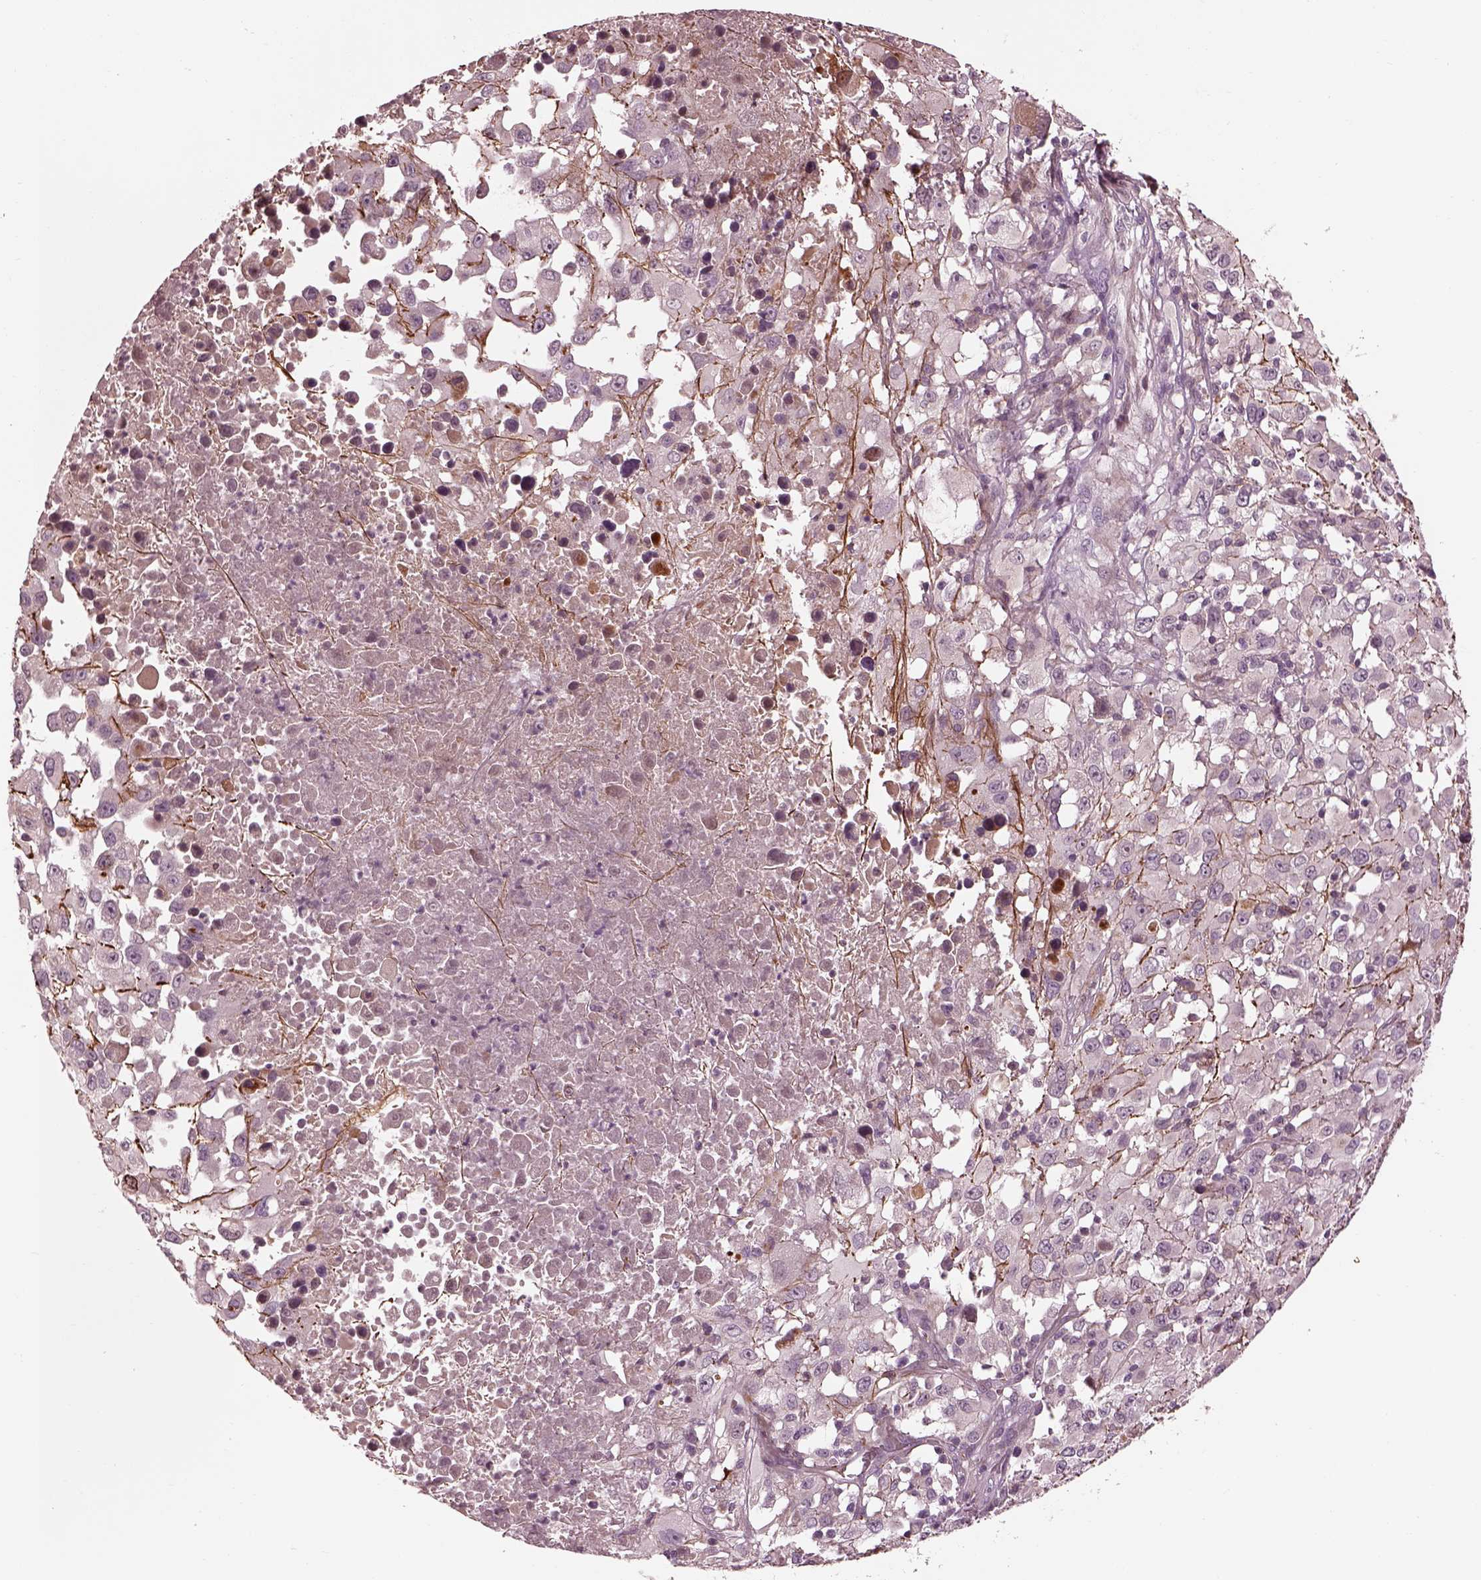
{"staining": {"intensity": "negative", "quantity": "none", "location": "none"}, "tissue": "melanoma", "cell_type": "Tumor cells", "image_type": "cancer", "snomed": [{"axis": "morphology", "description": "Malignant melanoma, Metastatic site"}, {"axis": "topography", "description": "Soft tissue"}], "caption": "A micrograph of human malignant melanoma (metastatic site) is negative for staining in tumor cells. Nuclei are stained in blue.", "gene": "EFEMP1", "patient": {"sex": "male", "age": 50}}